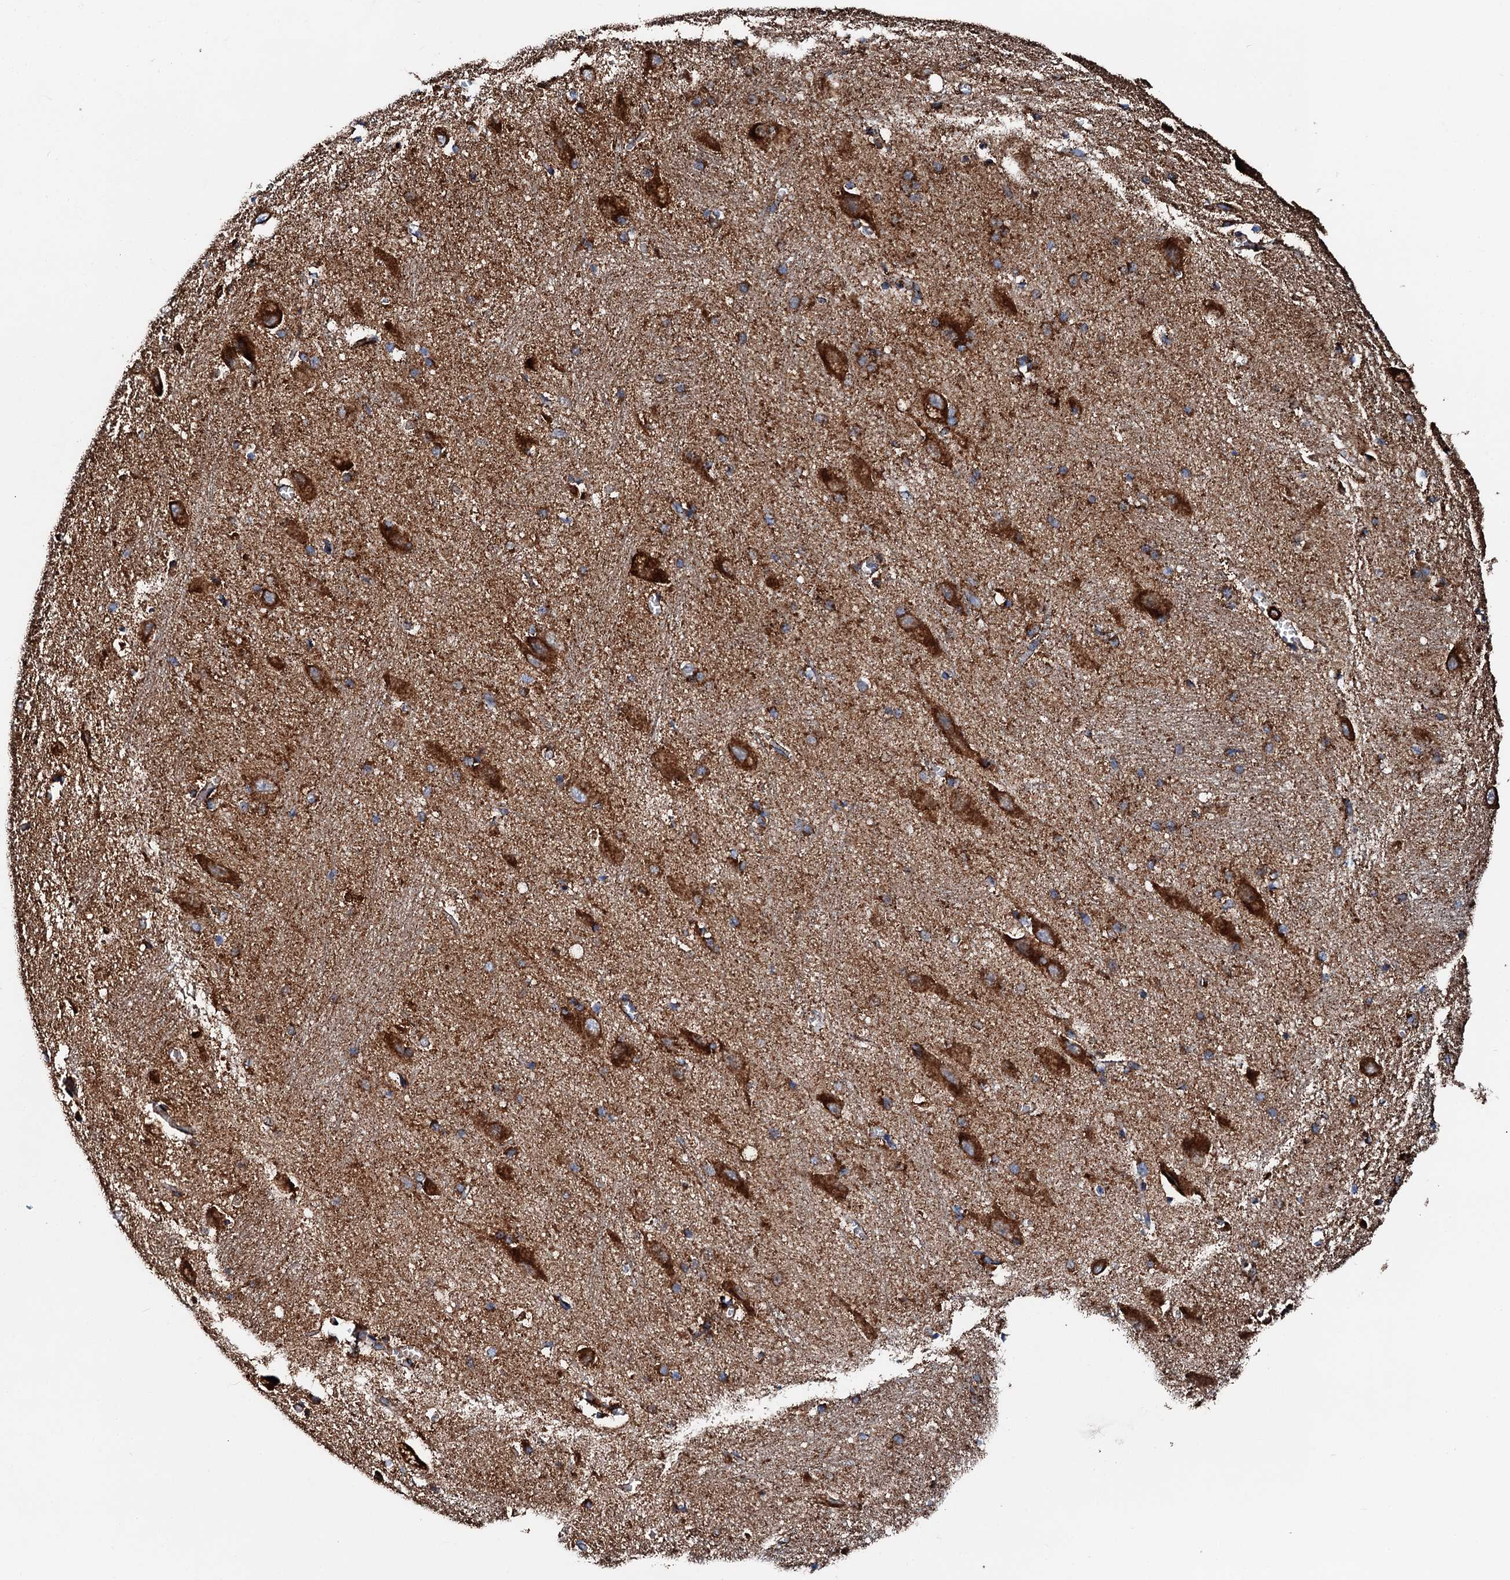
{"staining": {"intensity": "strong", "quantity": ">75%", "location": "cytoplasmic/membranous"}, "tissue": "caudate", "cell_type": "Glial cells", "image_type": "normal", "snomed": [{"axis": "morphology", "description": "Normal tissue, NOS"}, {"axis": "topography", "description": "Lateral ventricle wall"}], "caption": "A high amount of strong cytoplasmic/membranous positivity is seen in about >75% of glial cells in unremarkable caudate. Using DAB (brown) and hematoxylin (blue) stains, captured at high magnification using brightfield microscopy.", "gene": "HADH", "patient": {"sex": "male", "age": 37}}